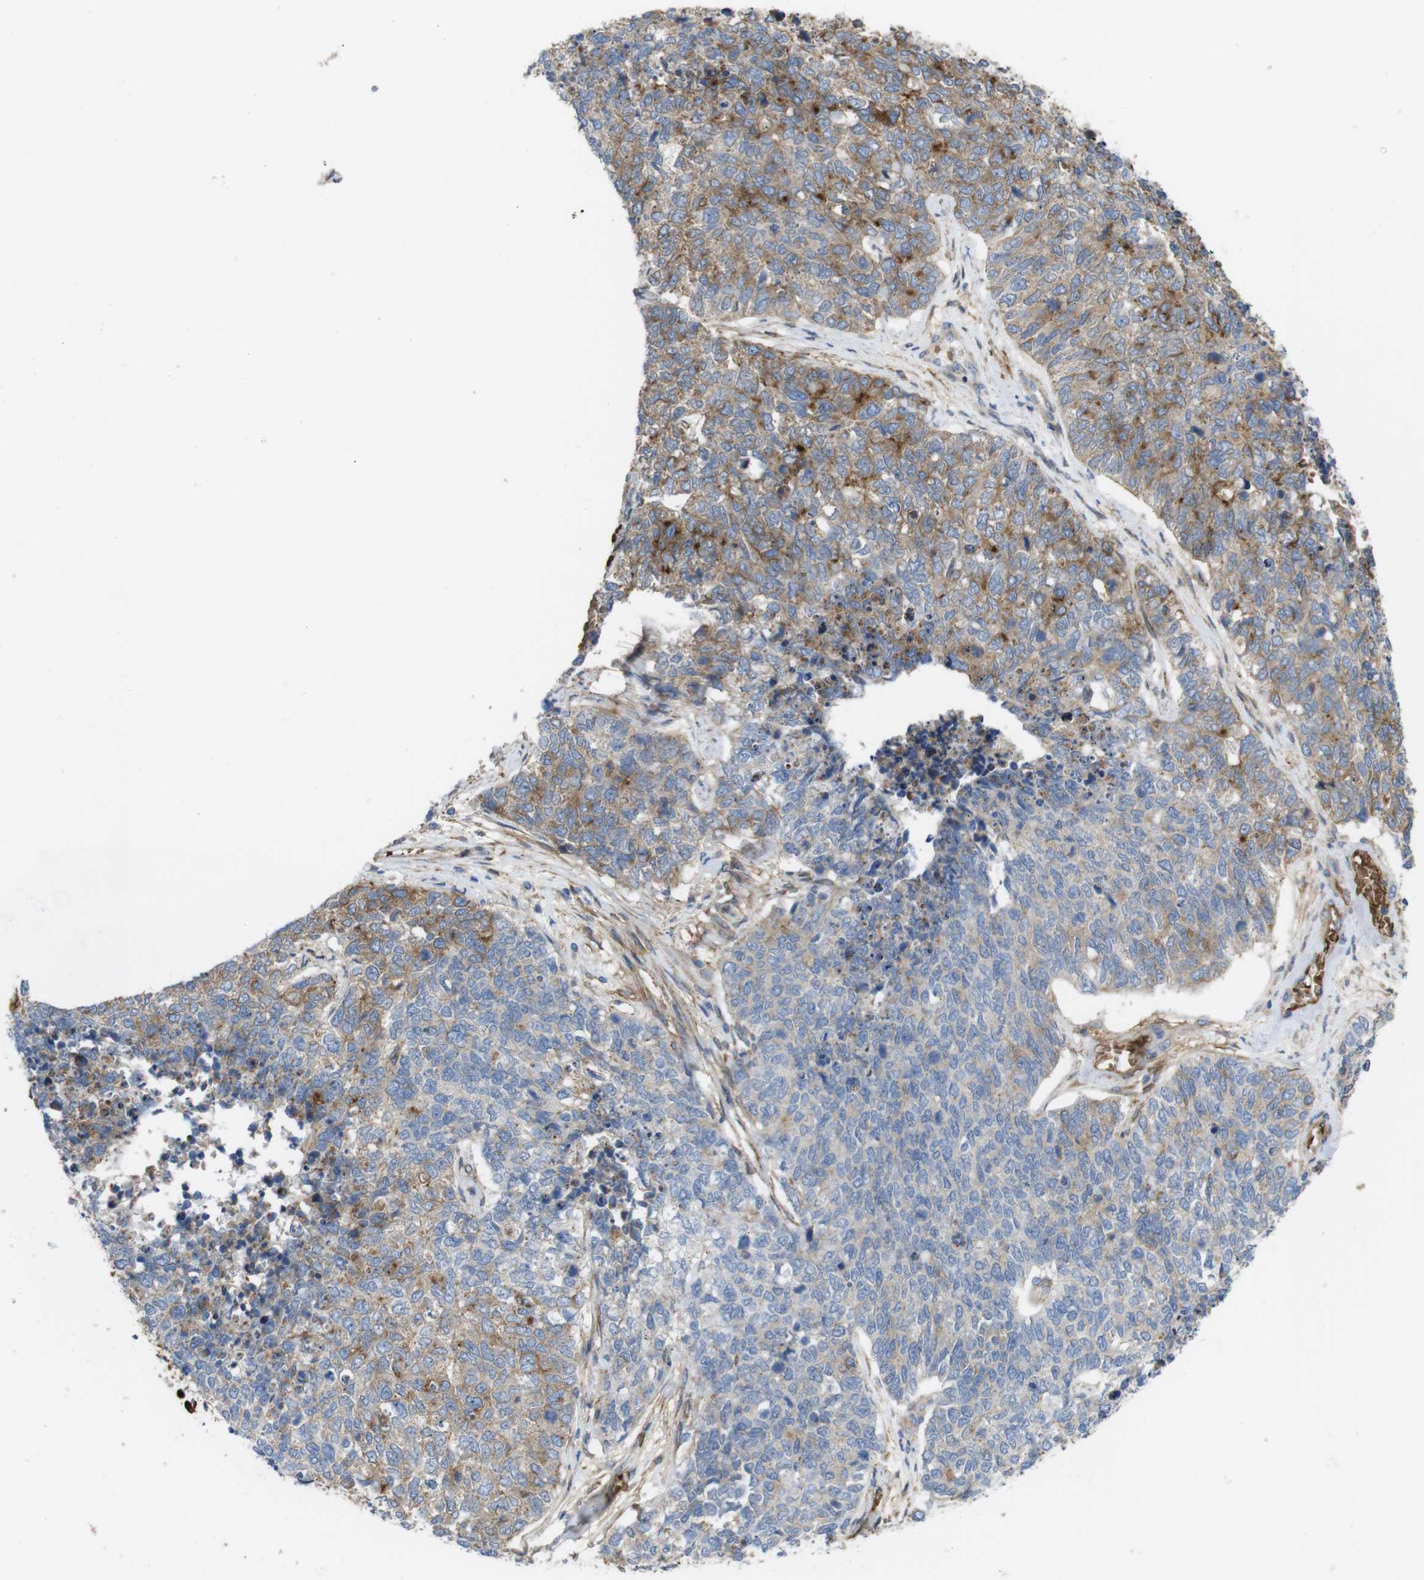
{"staining": {"intensity": "weak", "quantity": "25%-75%", "location": "cytoplasmic/membranous"}, "tissue": "cervical cancer", "cell_type": "Tumor cells", "image_type": "cancer", "snomed": [{"axis": "morphology", "description": "Squamous cell carcinoma, NOS"}, {"axis": "topography", "description": "Cervix"}], "caption": "High-magnification brightfield microscopy of cervical cancer stained with DAB (3,3'-diaminobenzidine) (brown) and counterstained with hematoxylin (blue). tumor cells exhibit weak cytoplasmic/membranous expression is seen in approximately25%-75% of cells.", "gene": "CYBRD1", "patient": {"sex": "female", "age": 63}}